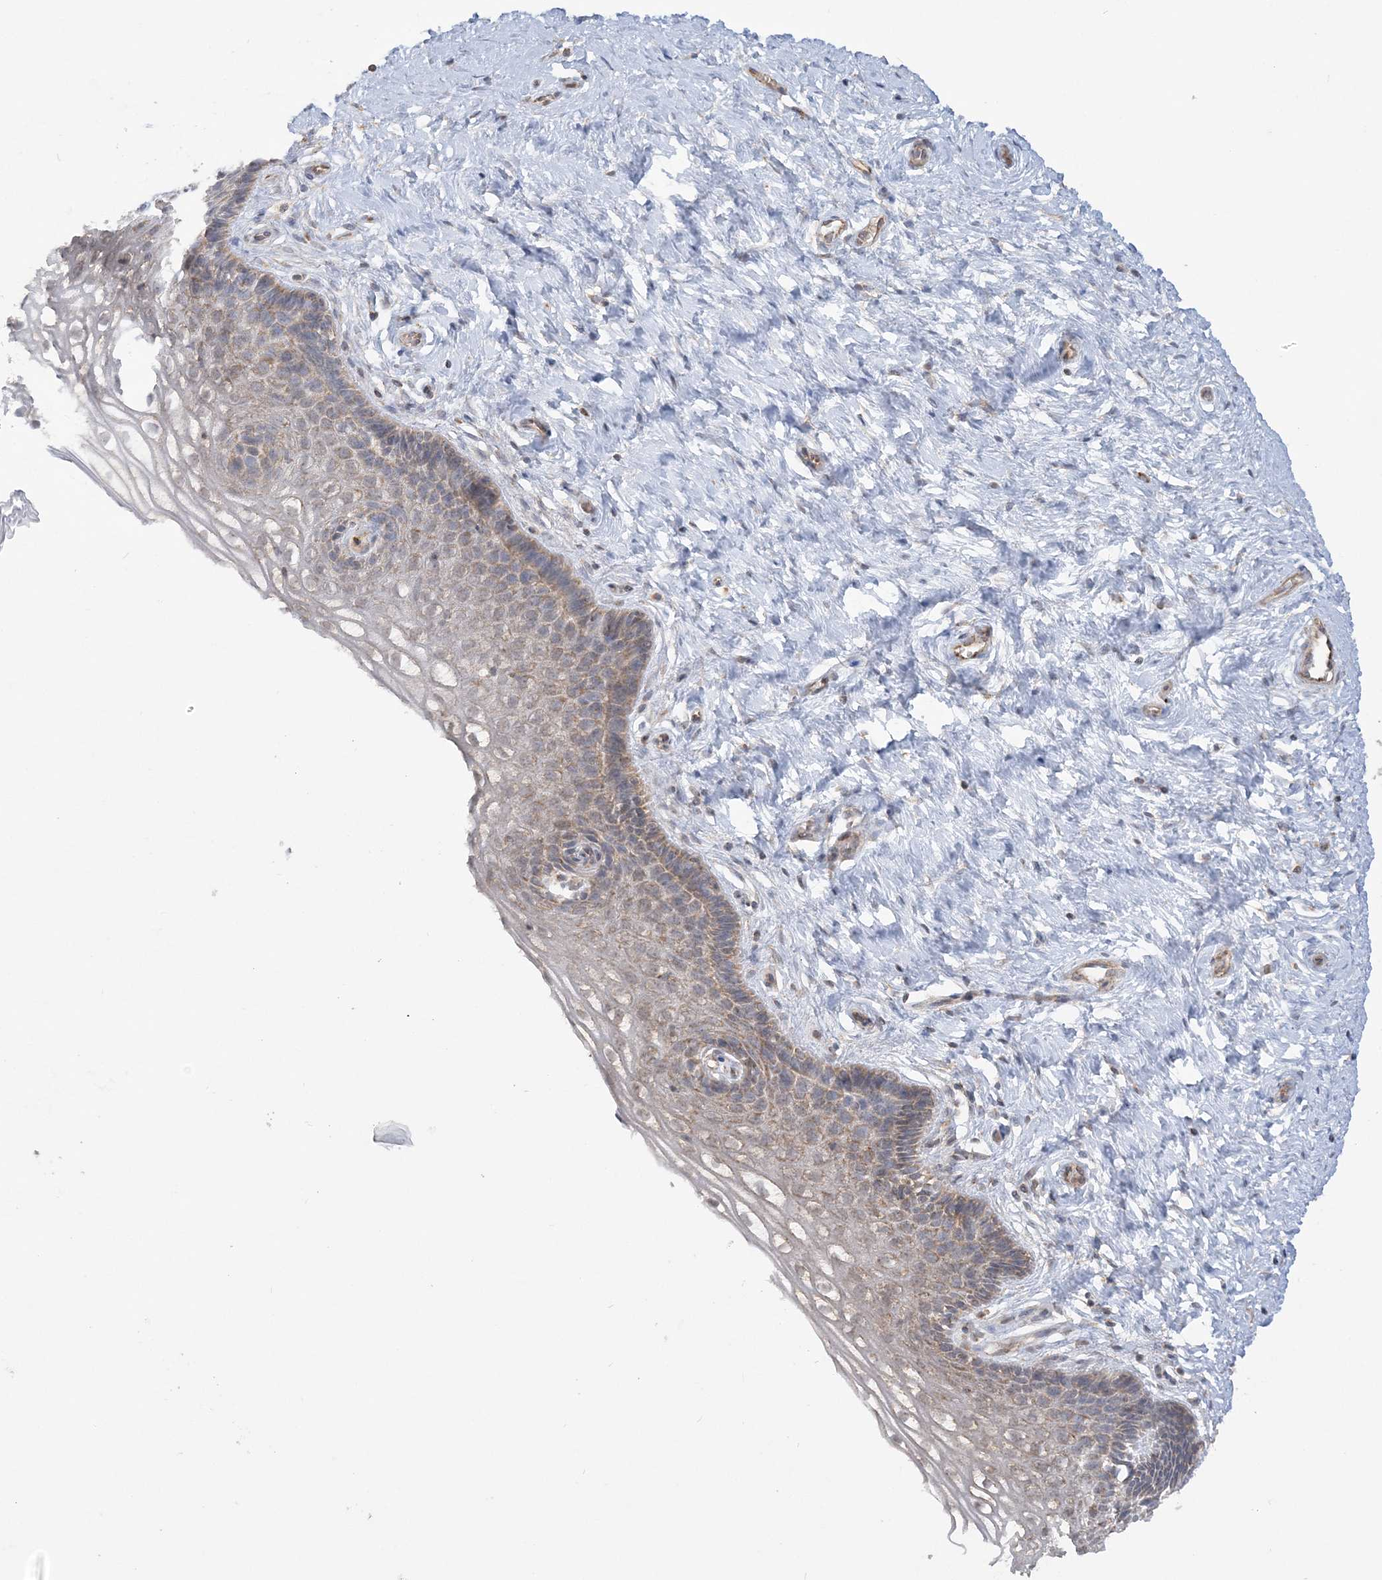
{"staining": {"intensity": "weak", "quantity": "25%-75%", "location": "cytoplasmic/membranous"}, "tissue": "cervix", "cell_type": "Glandular cells", "image_type": "normal", "snomed": [{"axis": "morphology", "description": "Normal tissue, NOS"}, {"axis": "topography", "description": "Cervix"}], "caption": "Benign cervix demonstrates weak cytoplasmic/membranous positivity in about 25%-75% of glandular cells Using DAB (brown) and hematoxylin (blue) stains, captured at high magnification using brightfield microscopy..", "gene": "SCLT1", "patient": {"sex": "female", "age": 33}}